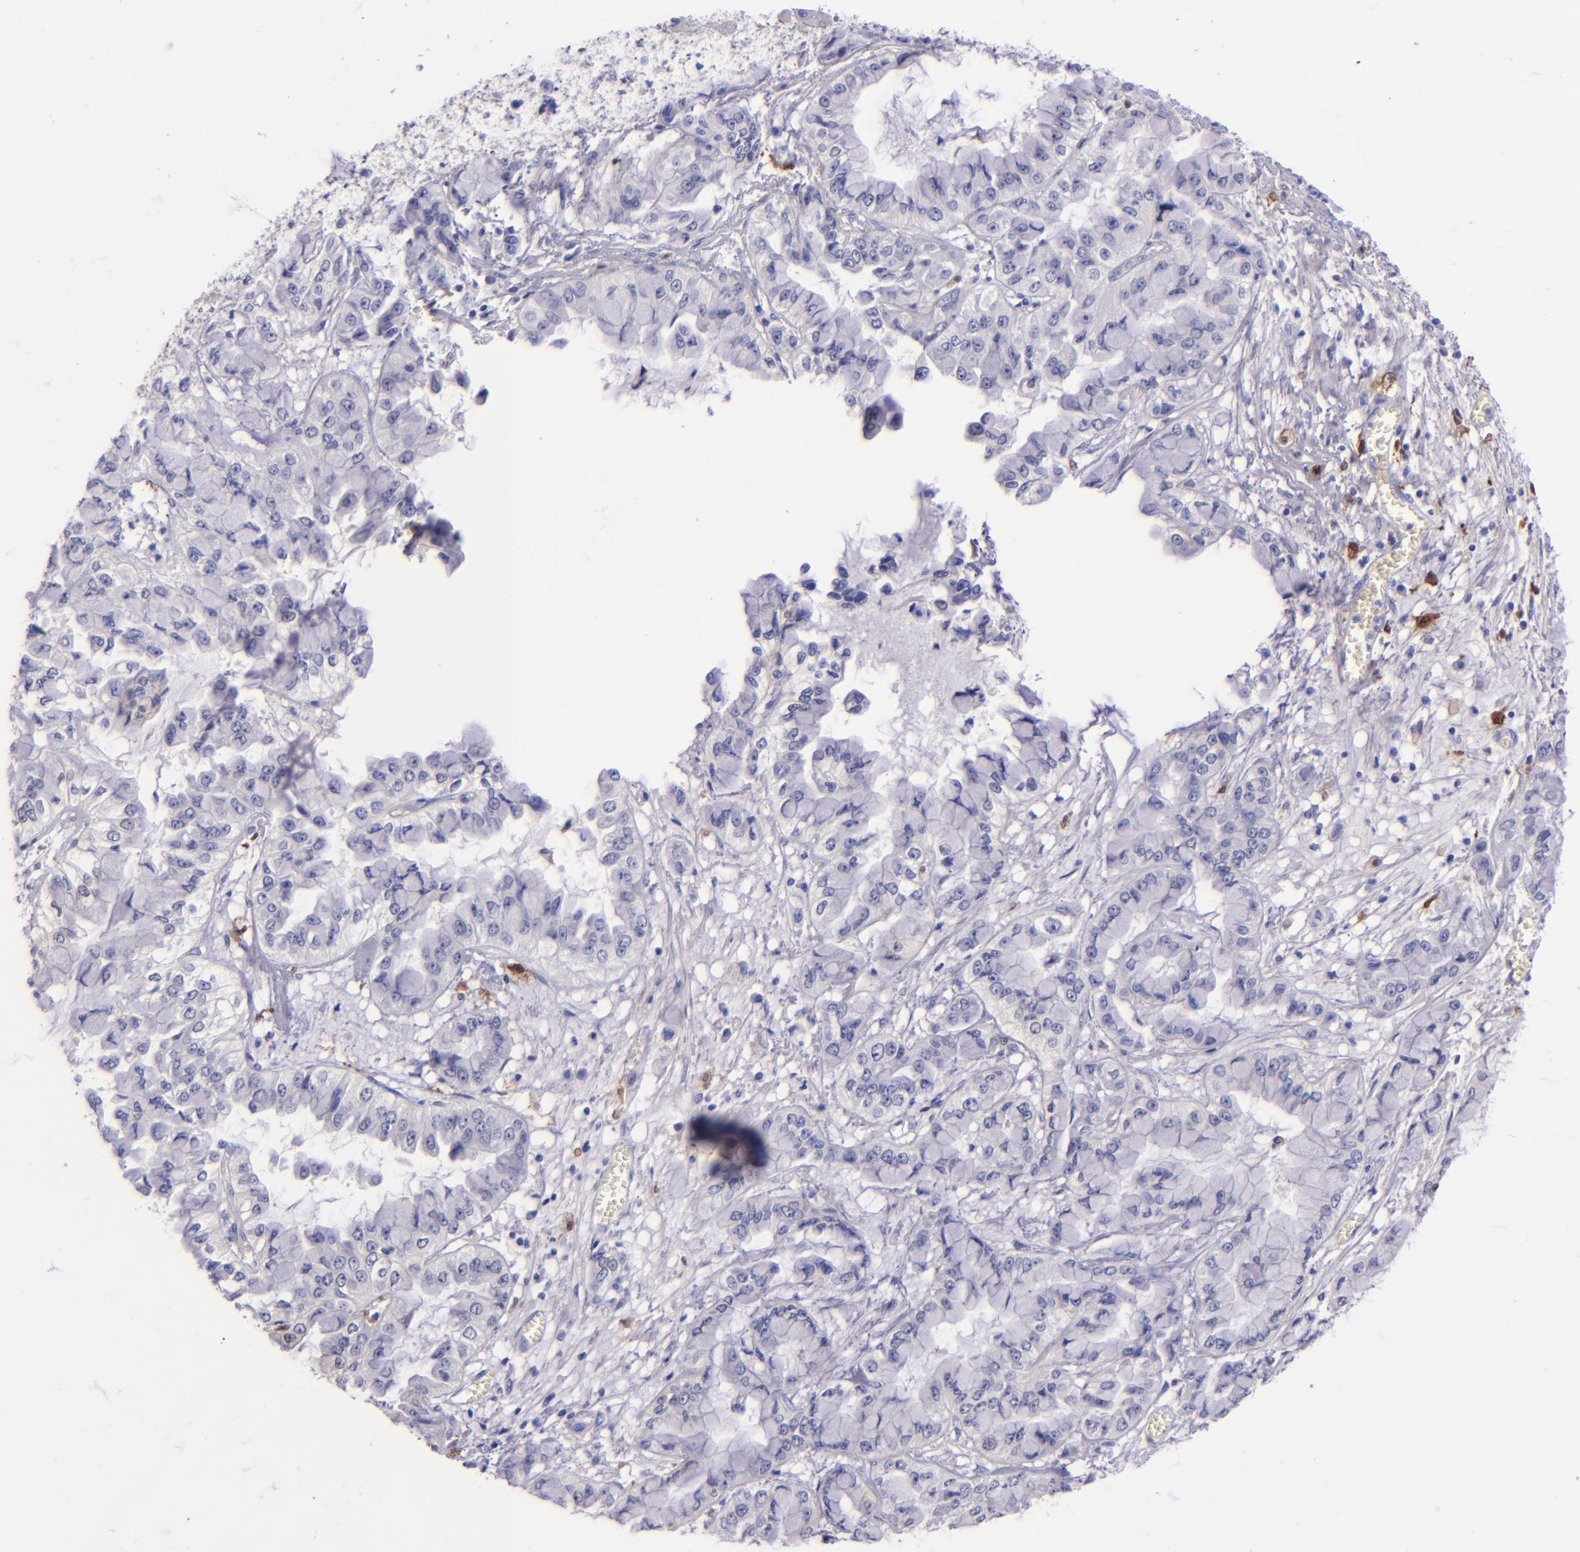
{"staining": {"intensity": "negative", "quantity": "none", "location": "none"}, "tissue": "liver cancer", "cell_type": "Tumor cells", "image_type": "cancer", "snomed": [{"axis": "morphology", "description": "Cholangiocarcinoma"}, {"axis": "topography", "description": "Liver"}], "caption": "Immunohistochemistry of human liver cholangiocarcinoma reveals no staining in tumor cells.", "gene": "F13A1", "patient": {"sex": "female", "age": 79}}